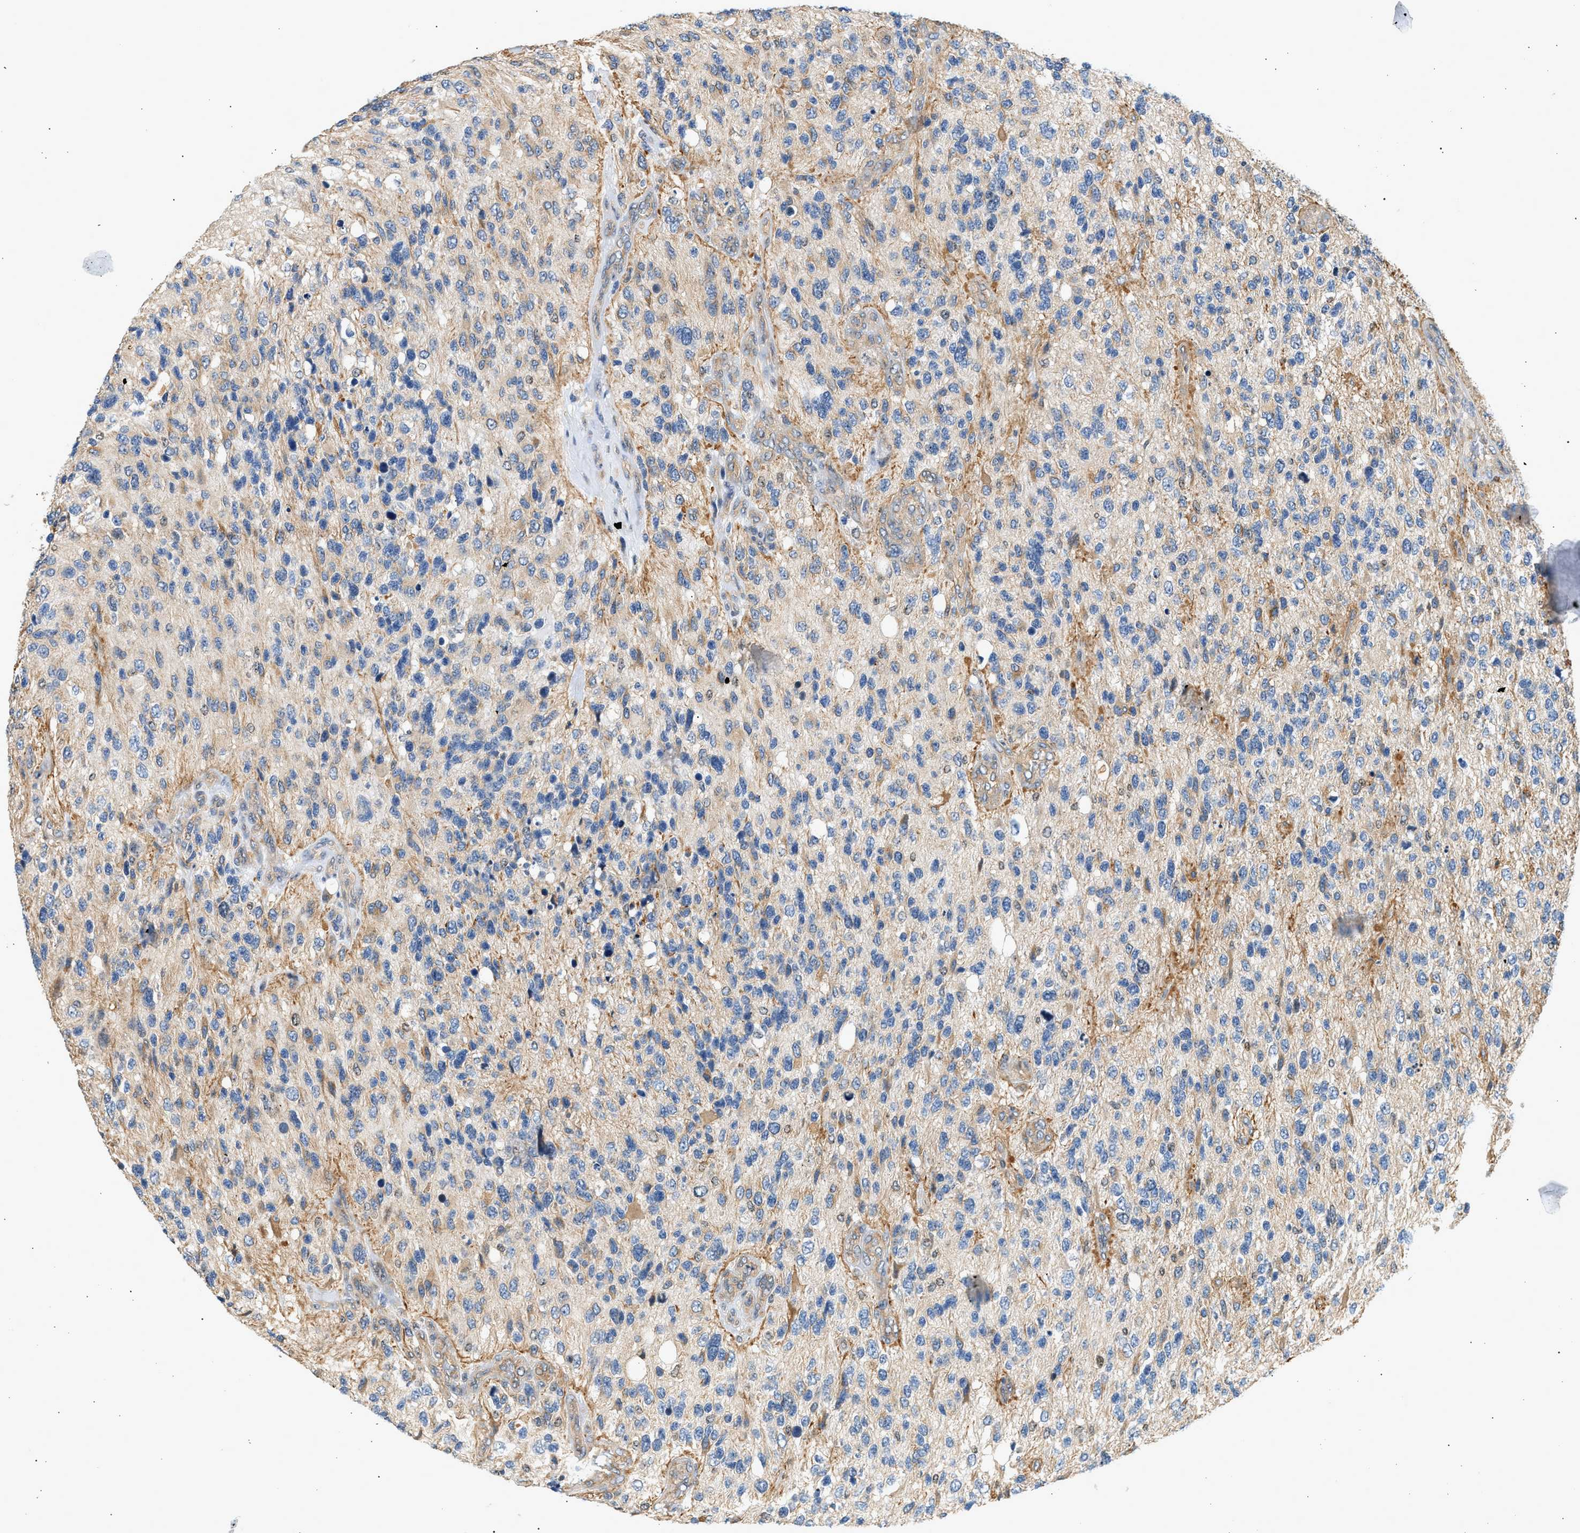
{"staining": {"intensity": "negative", "quantity": "none", "location": "none"}, "tissue": "glioma", "cell_type": "Tumor cells", "image_type": "cancer", "snomed": [{"axis": "morphology", "description": "Glioma, malignant, High grade"}, {"axis": "topography", "description": "Brain"}], "caption": "High-grade glioma (malignant) was stained to show a protein in brown. There is no significant expression in tumor cells.", "gene": "WDR31", "patient": {"sex": "female", "age": 58}}